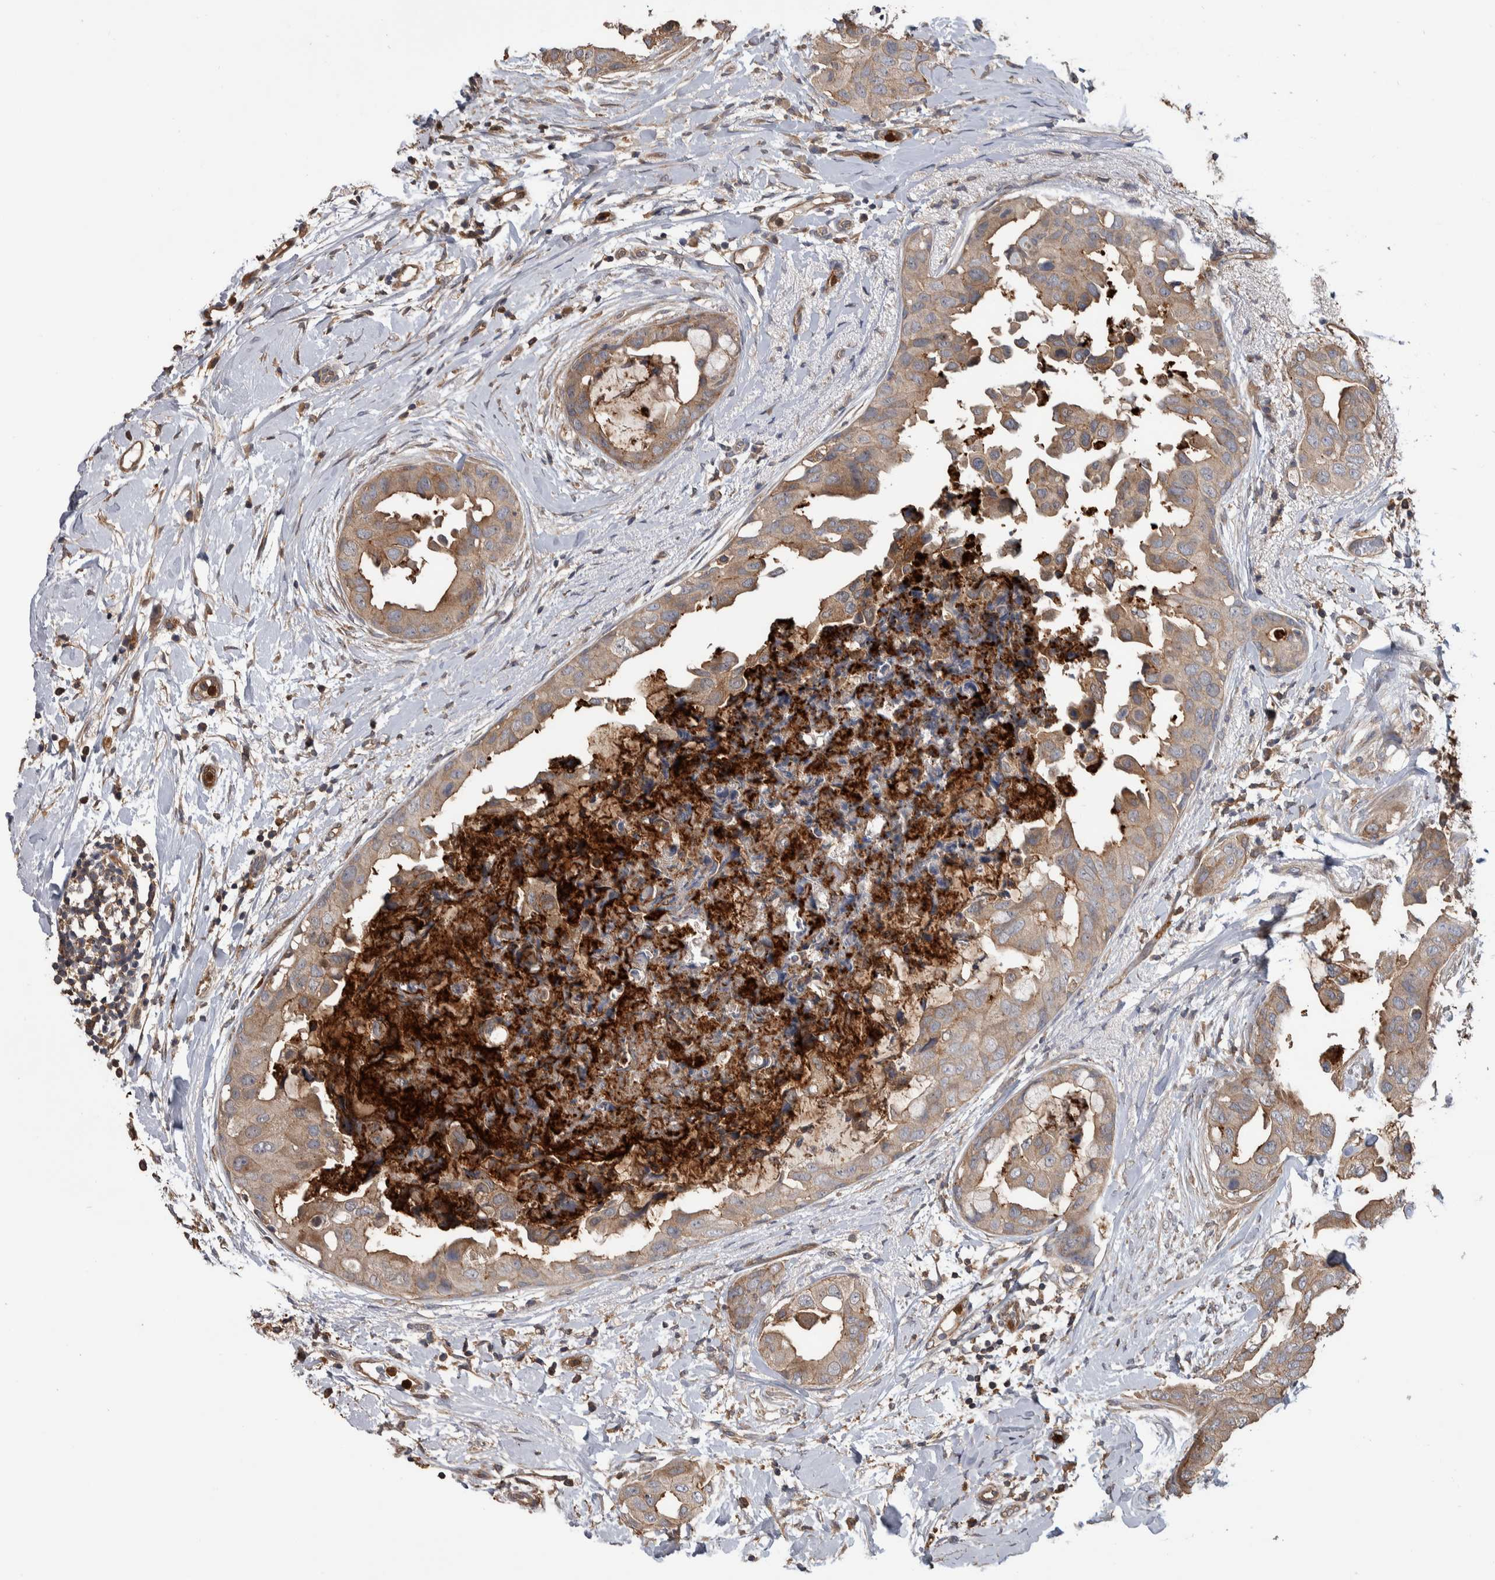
{"staining": {"intensity": "weak", "quantity": ">75%", "location": "cytoplasmic/membranous"}, "tissue": "breast cancer", "cell_type": "Tumor cells", "image_type": "cancer", "snomed": [{"axis": "morphology", "description": "Duct carcinoma"}, {"axis": "topography", "description": "Breast"}], "caption": "A brown stain labels weak cytoplasmic/membranous staining of a protein in breast cancer (intraductal carcinoma) tumor cells.", "gene": "SDCBP", "patient": {"sex": "female", "age": 40}}